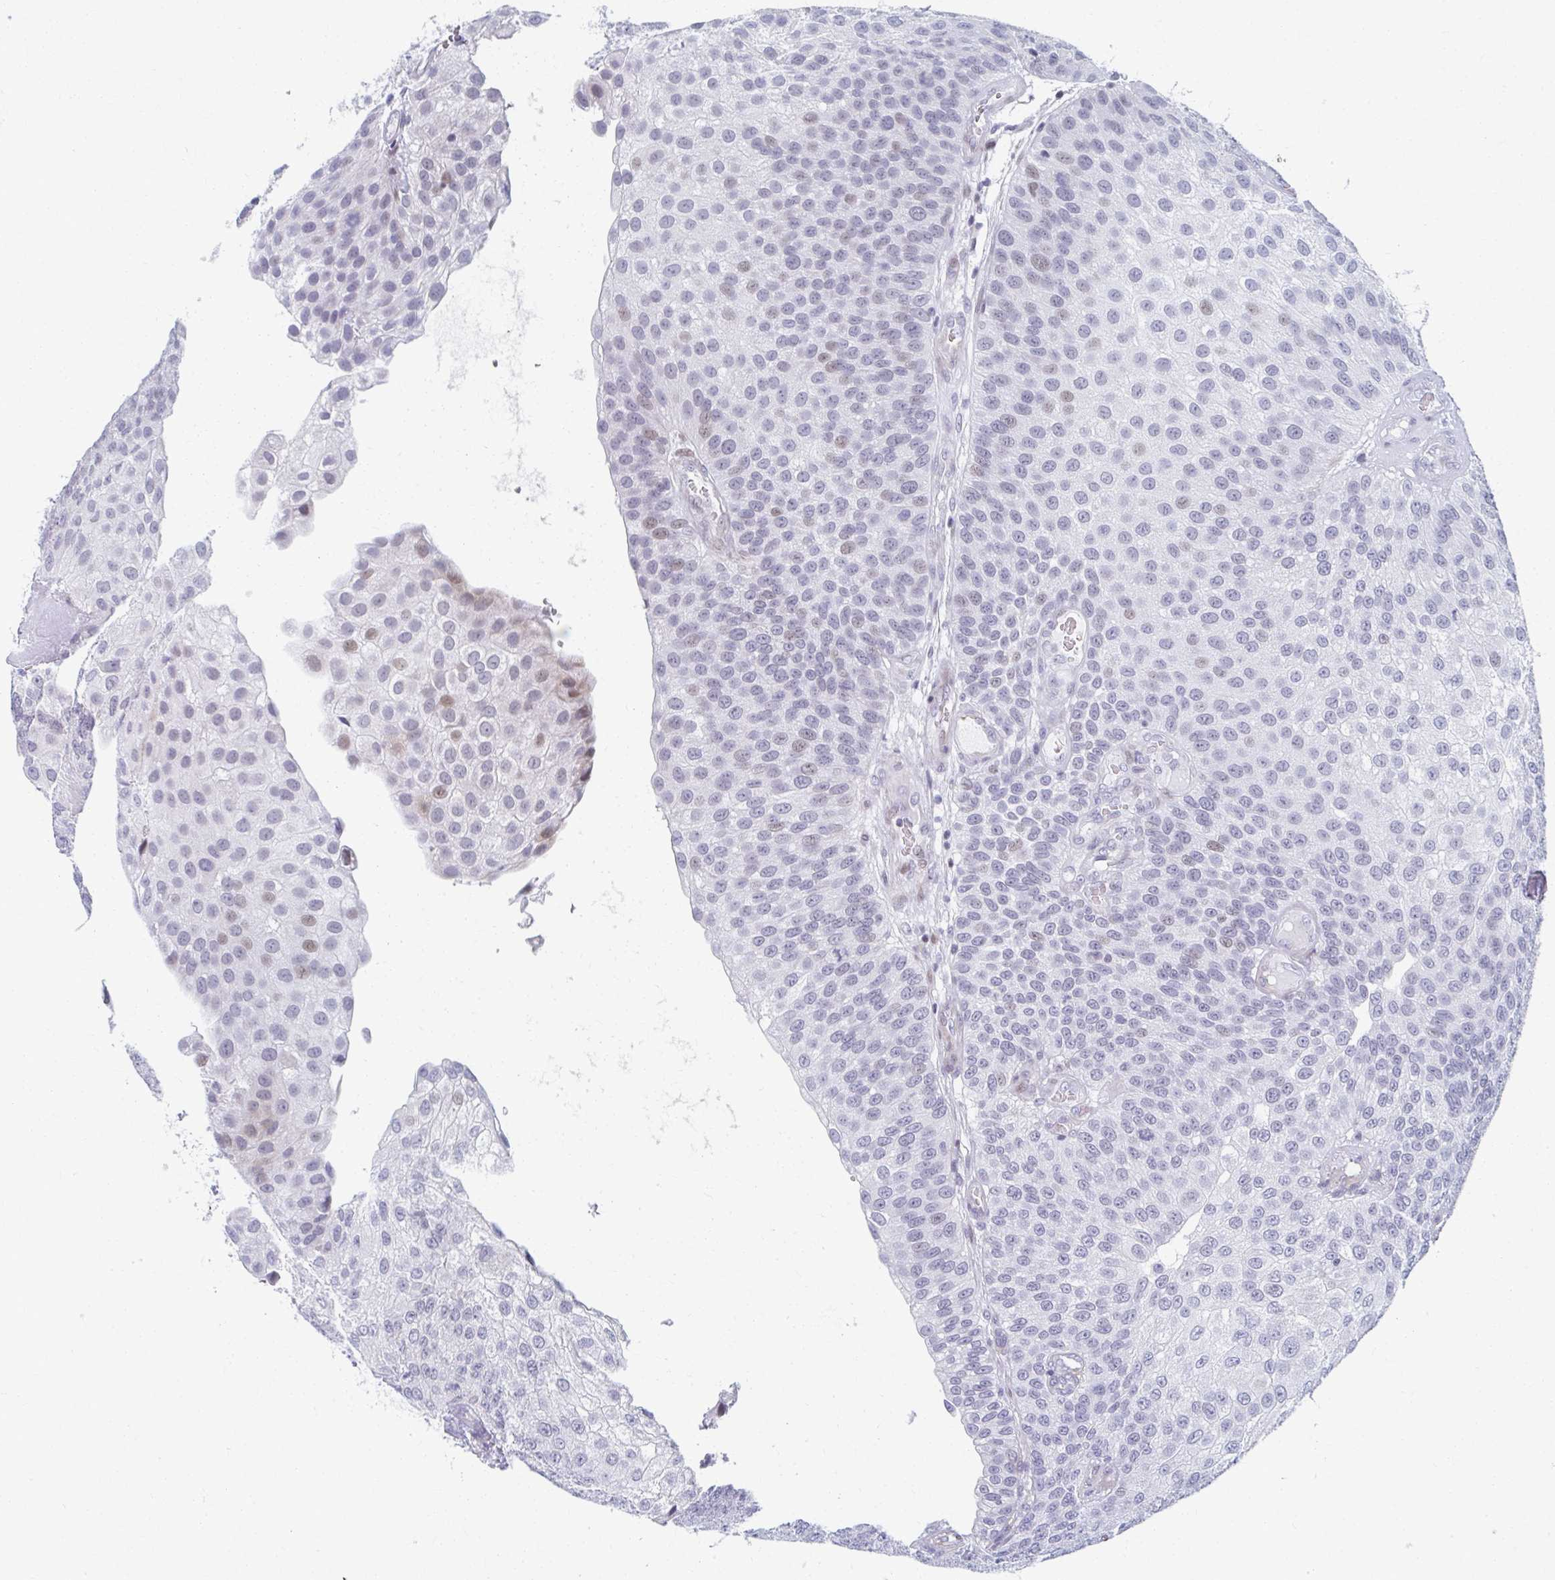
{"staining": {"intensity": "weak", "quantity": "<25%", "location": "nuclear"}, "tissue": "urothelial cancer", "cell_type": "Tumor cells", "image_type": "cancer", "snomed": [{"axis": "morphology", "description": "Urothelial carcinoma, NOS"}, {"axis": "topography", "description": "Urinary bladder"}], "caption": "Immunohistochemical staining of urothelial cancer exhibits no significant staining in tumor cells.", "gene": "ABHD16B", "patient": {"sex": "male", "age": 87}}